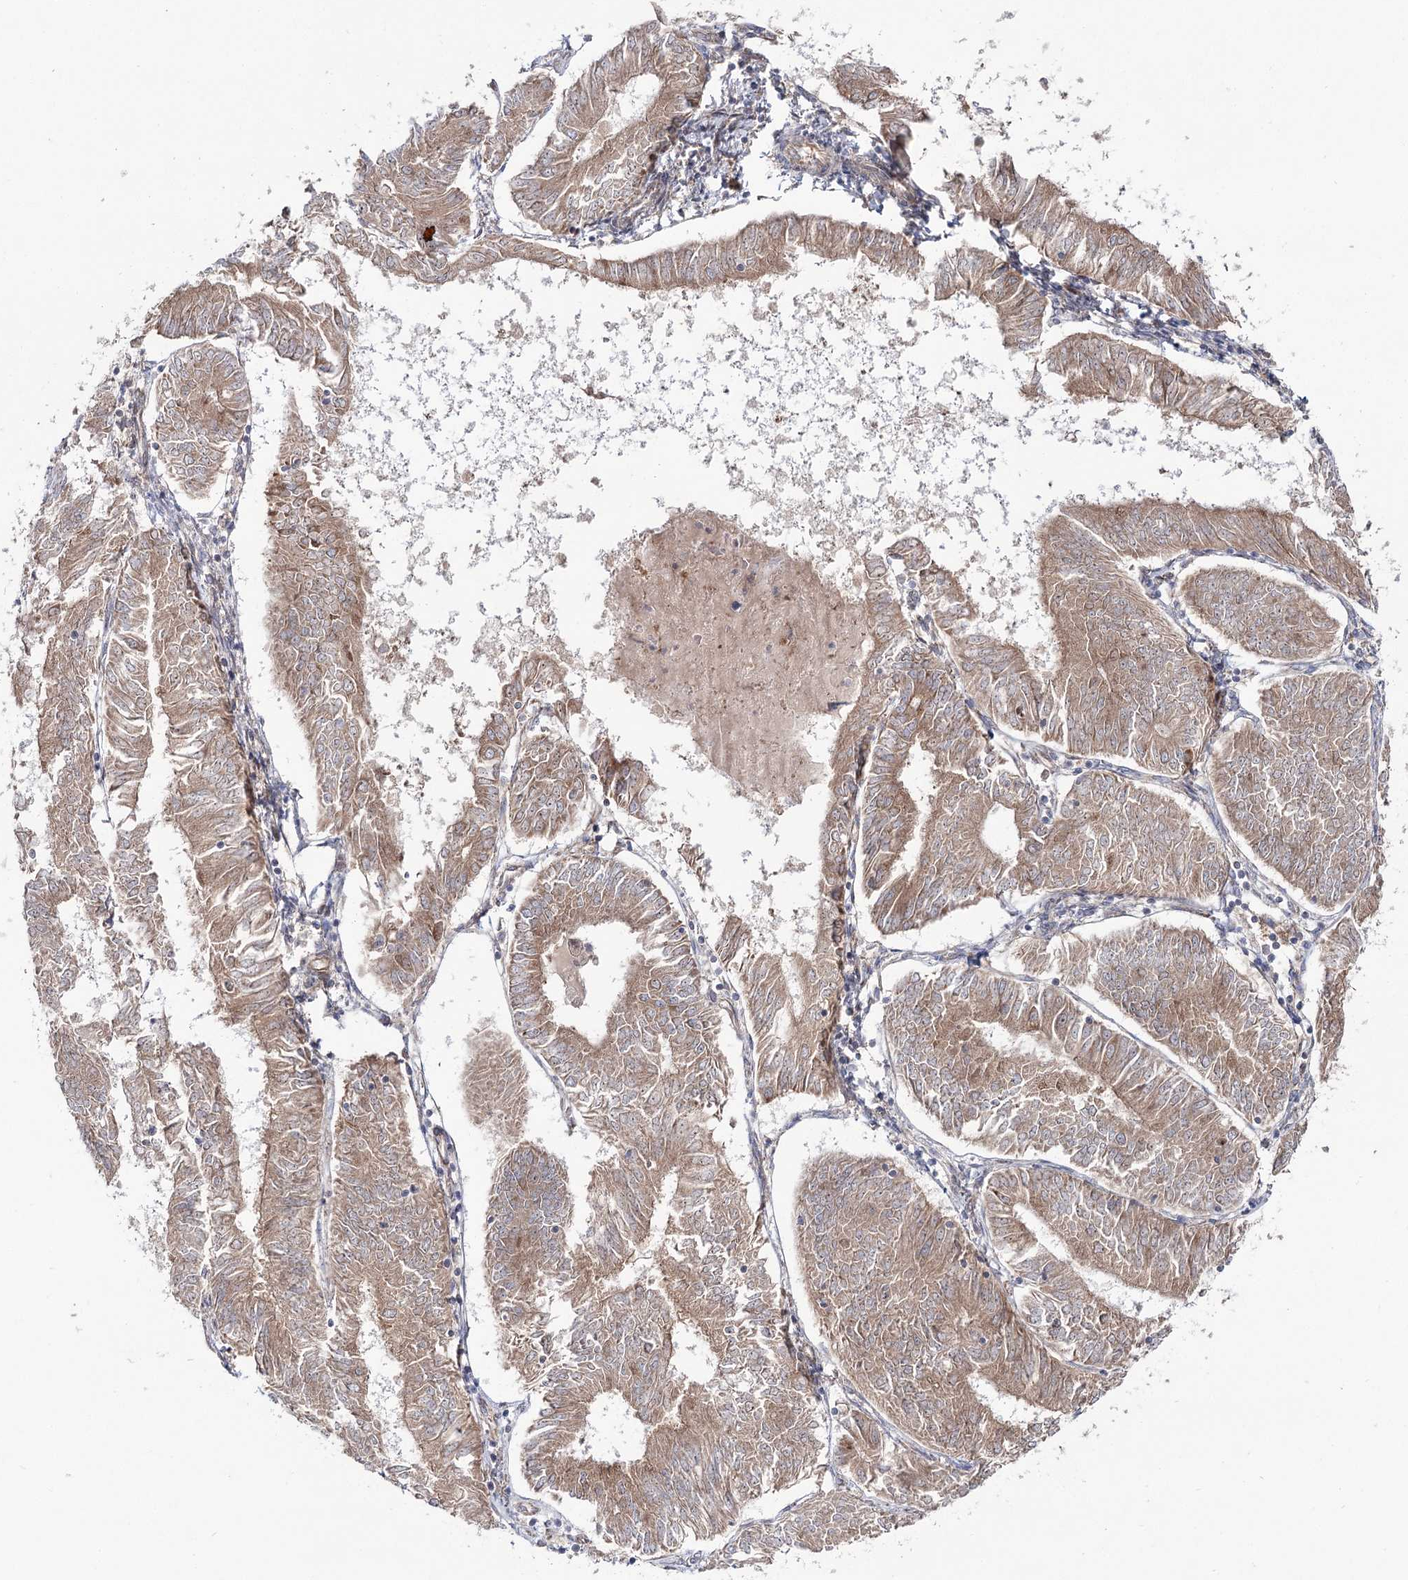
{"staining": {"intensity": "moderate", "quantity": ">75%", "location": "cytoplasmic/membranous"}, "tissue": "endometrial cancer", "cell_type": "Tumor cells", "image_type": "cancer", "snomed": [{"axis": "morphology", "description": "Adenocarcinoma, NOS"}, {"axis": "topography", "description": "Endometrium"}], "caption": "Immunohistochemistry (DAB (3,3'-diaminobenzidine)) staining of endometrial adenocarcinoma displays moderate cytoplasmic/membranous protein staining in approximately >75% of tumor cells. The protein is stained brown, and the nuclei are stained in blue (DAB IHC with brightfield microscopy, high magnification).", "gene": "C11orf80", "patient": {"sex": "female", "age": 58}}